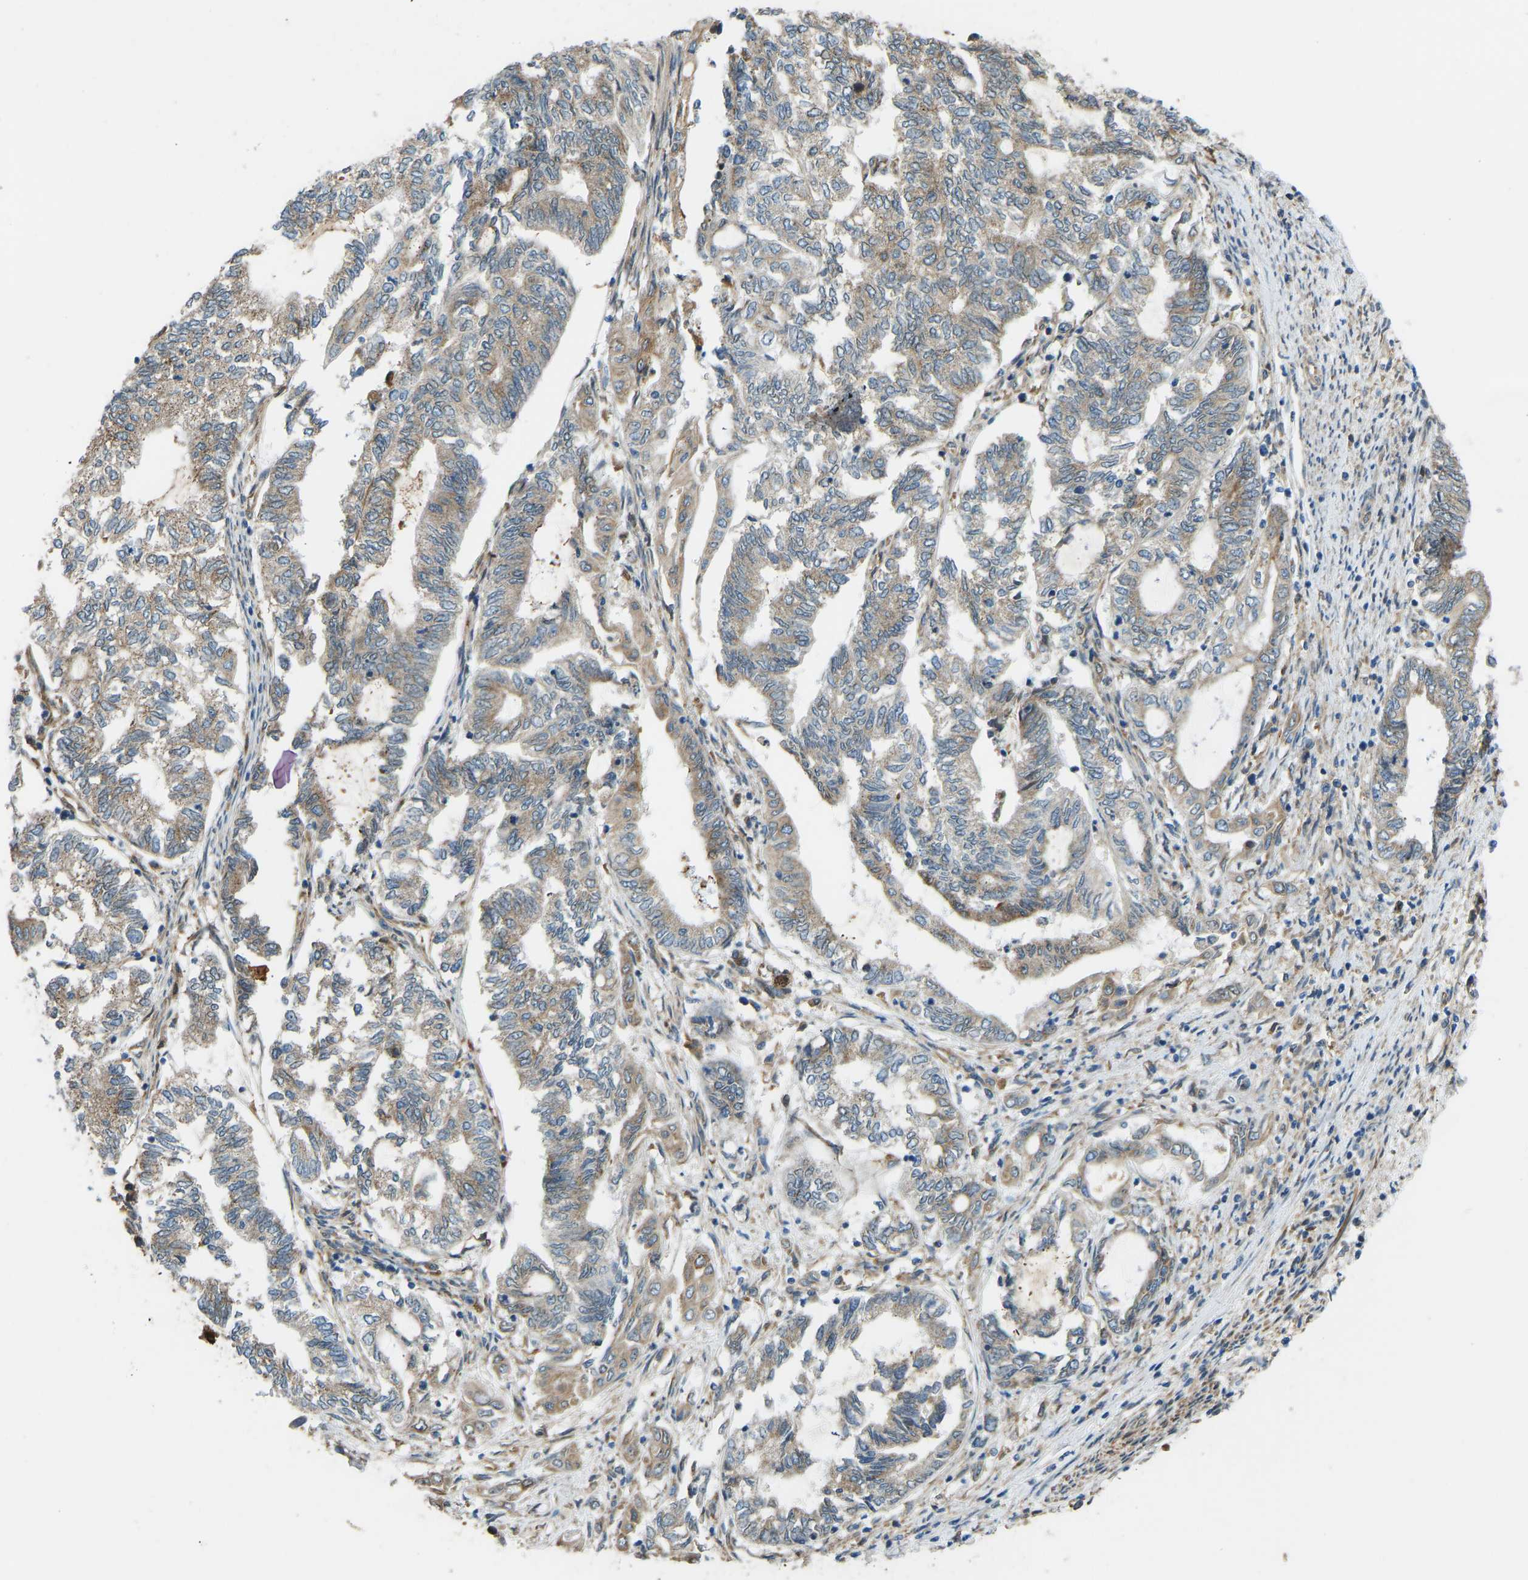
{"staining": {"intensity": "weak", "quantity": "25%-75%", "location": "cytoplasmic/membranous"}, "tissue": "endometrial cancer", "cell_type": "Tumor cells", "image_type": "cancer", "snomed": [{"axis": "morphology", "description": "Adenocarcinoma, NOS"}, {"axis": "topography", "description": "Uterus"}, {"axis": "topography", "description": "Endometrium"}], "caption": "Endometrial cancer (adenocarcinoma) stained with a protein marker reveals weak staining in tumor cells.", "gene": "OS9", "patient": {"sex": "female", "age": 70}}